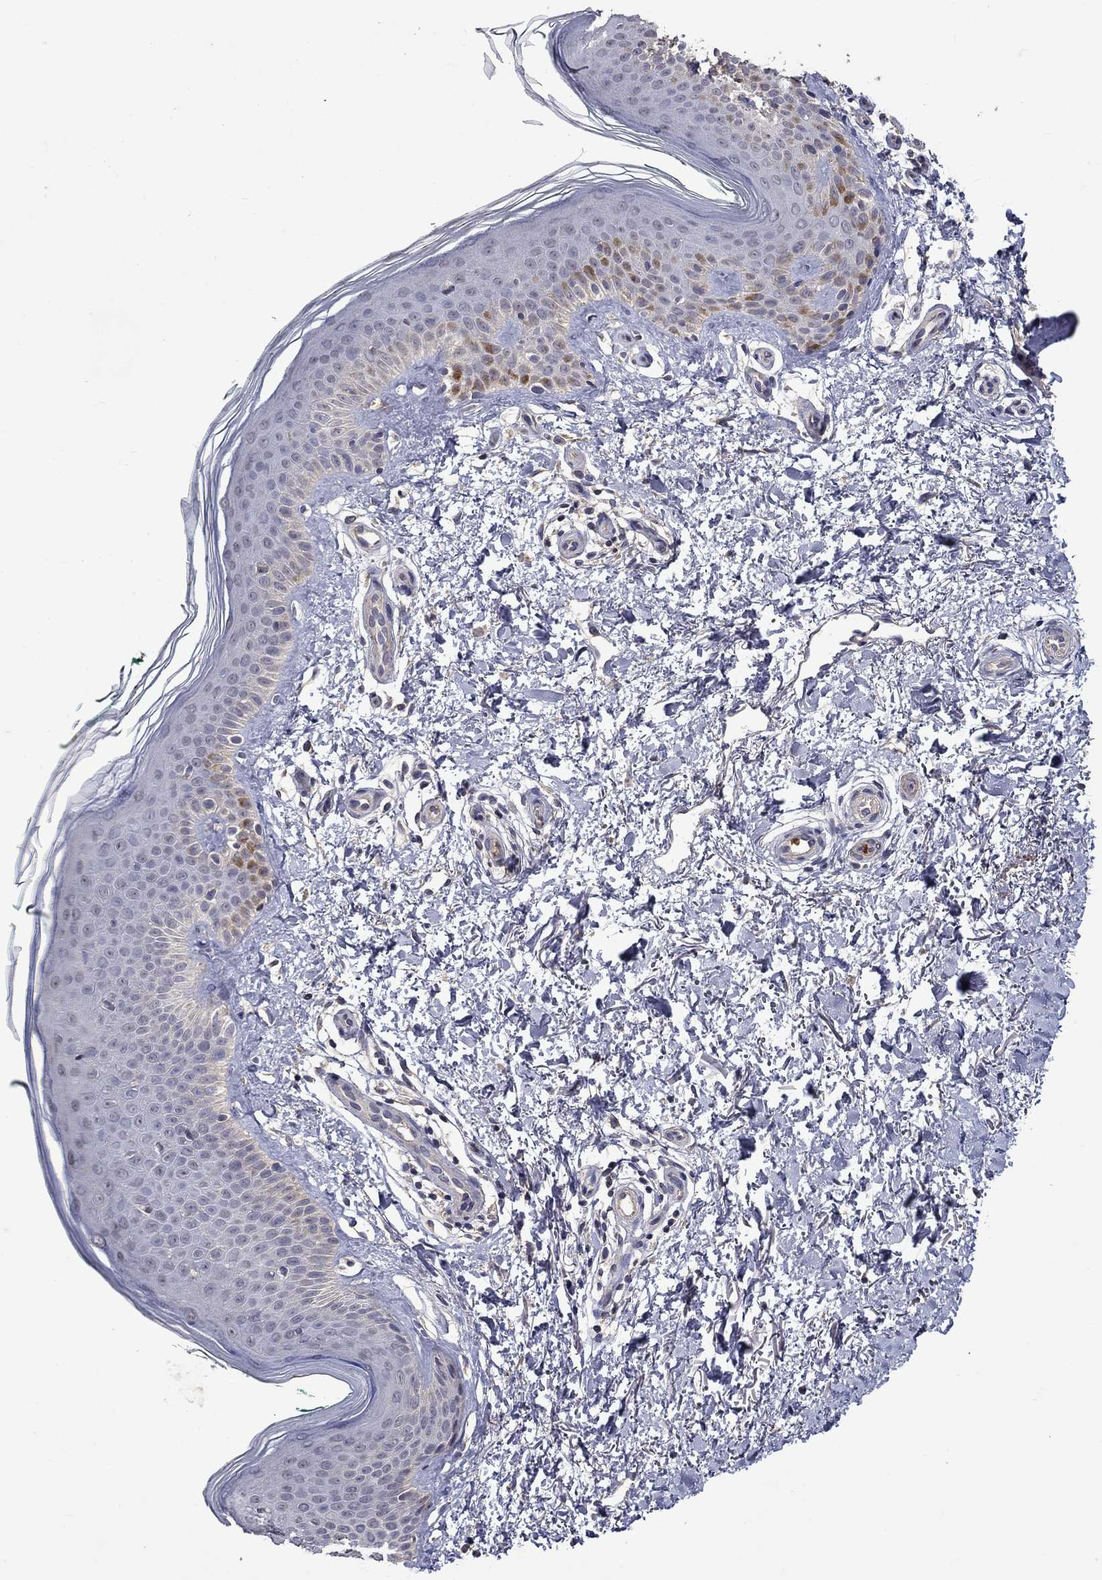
{"staining": {"intensity": "negative", "quantity": "none", "location": "none"}, "tissue": "skin", "cell_type": "Fibroblasts", "image_type": "normal", "snomed": [{"axis": "morphology", "description": "Normal tissue, NOS"}, {"axis": "morphology", "description": "Inflammation, NOS"}, {"axis": "morphology", "description": "Fibrosis, NOS"}, {"axis": "topography", "description": "Skin"}], "caption": "Fibroblasts are negative for protein expression in benign human skin. (DAB IHC, high magnification).", "gene": "SATB1", "patient": {"sex": "male", "age": 71}}